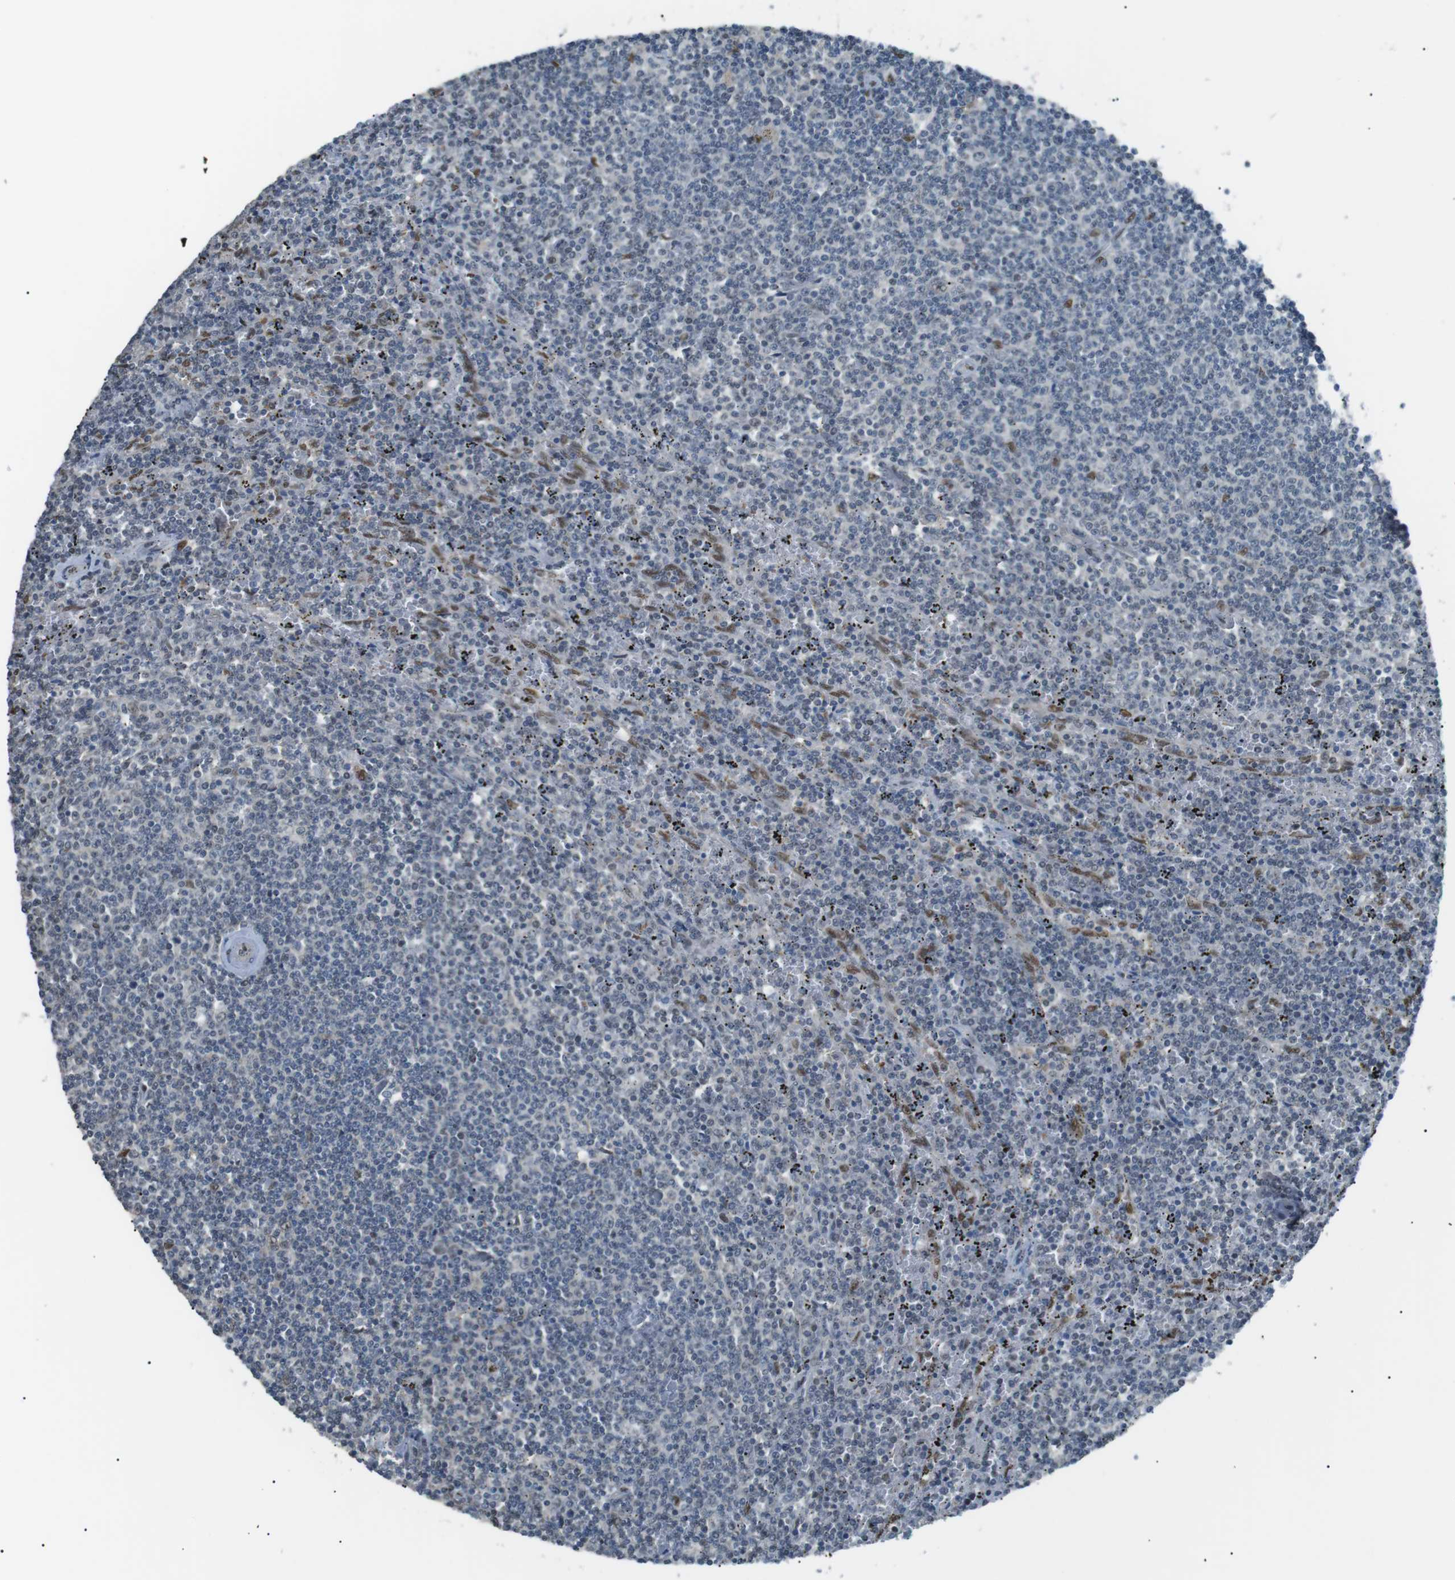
{"staining": {"intensity": "negative", "quantity": "none", "location": "none"}, "tissue": "lymphoma", "cell_type": "Tumor cells", "image_type": "cancer", "snomed": [{"axis": "morphology", "description": "Malignant lymphoma, non-Hodgkin's type, Low grade"}, {"axis": "topography", "description": "Spleen"}], "caption": "Lymphoma was stained to show a protein in brown. There is no significant positivity in tumor cells. (Stains: DAB IHC with hematoxylin counter stain, Microscopy: brightfield microscopy at high magnification).", "gene": "SRPK2", "patient": {"sex": "female", "age": 50}}